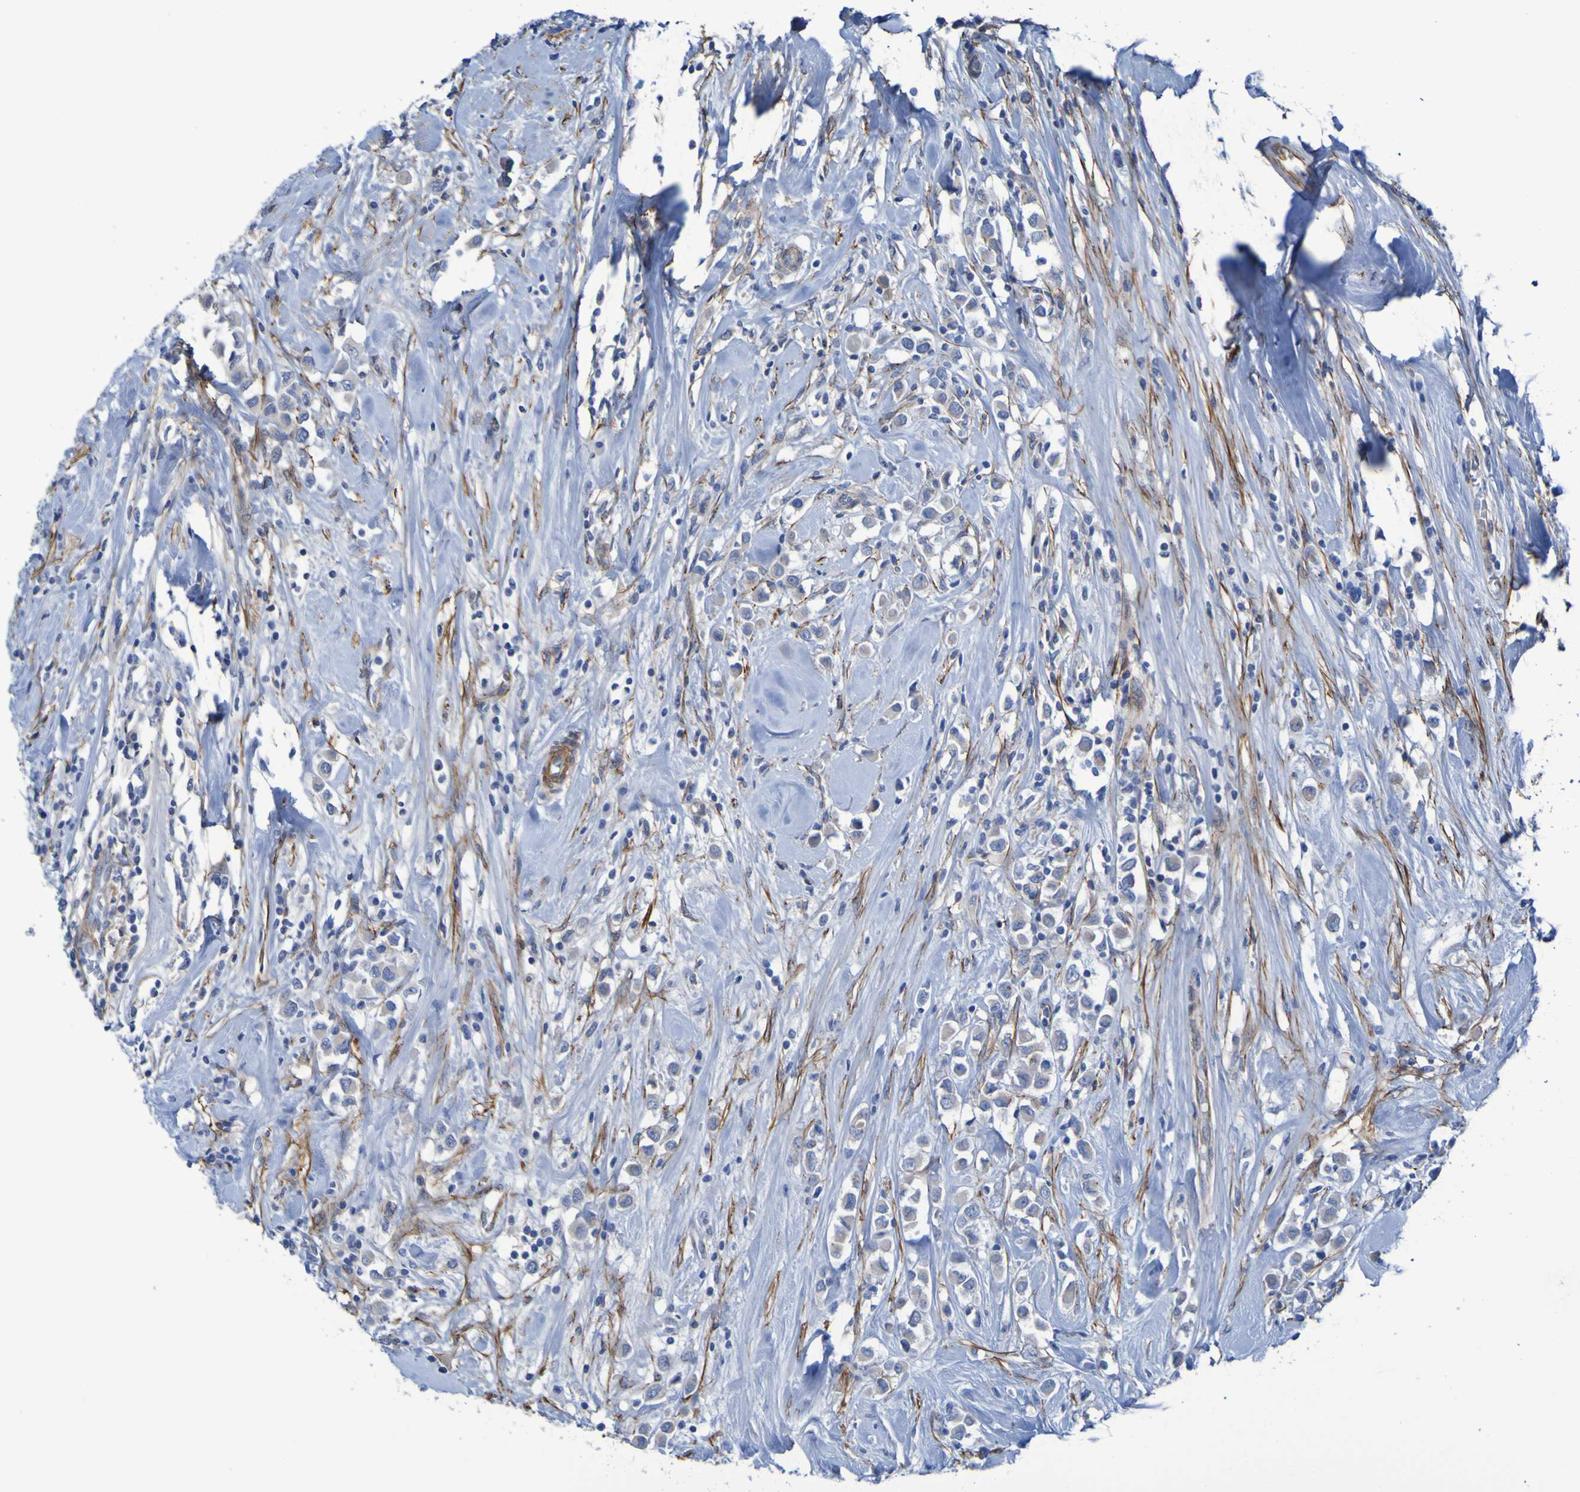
{"staining": {"intensity": "negative", "quantity": "none", "location": "none"}, "tissue": "breast cancer", "cell_type": "Tumor cells", "image_type": "cancer", "snomed": [{"axis": "morphology", "description": "Duct carcinoma"}, {"axis": "topography", "description": "Breast"}], "caption": "This micrograph is of invasive ductal carcinoma (breast) stained with immunohistochemistry (IHC) to label a protein in brown with the nuclei are counter-stained blue. There is no positivity in tumor cells.", "gene": "LPP", "patient": {"sex": "female", "age": 61}}